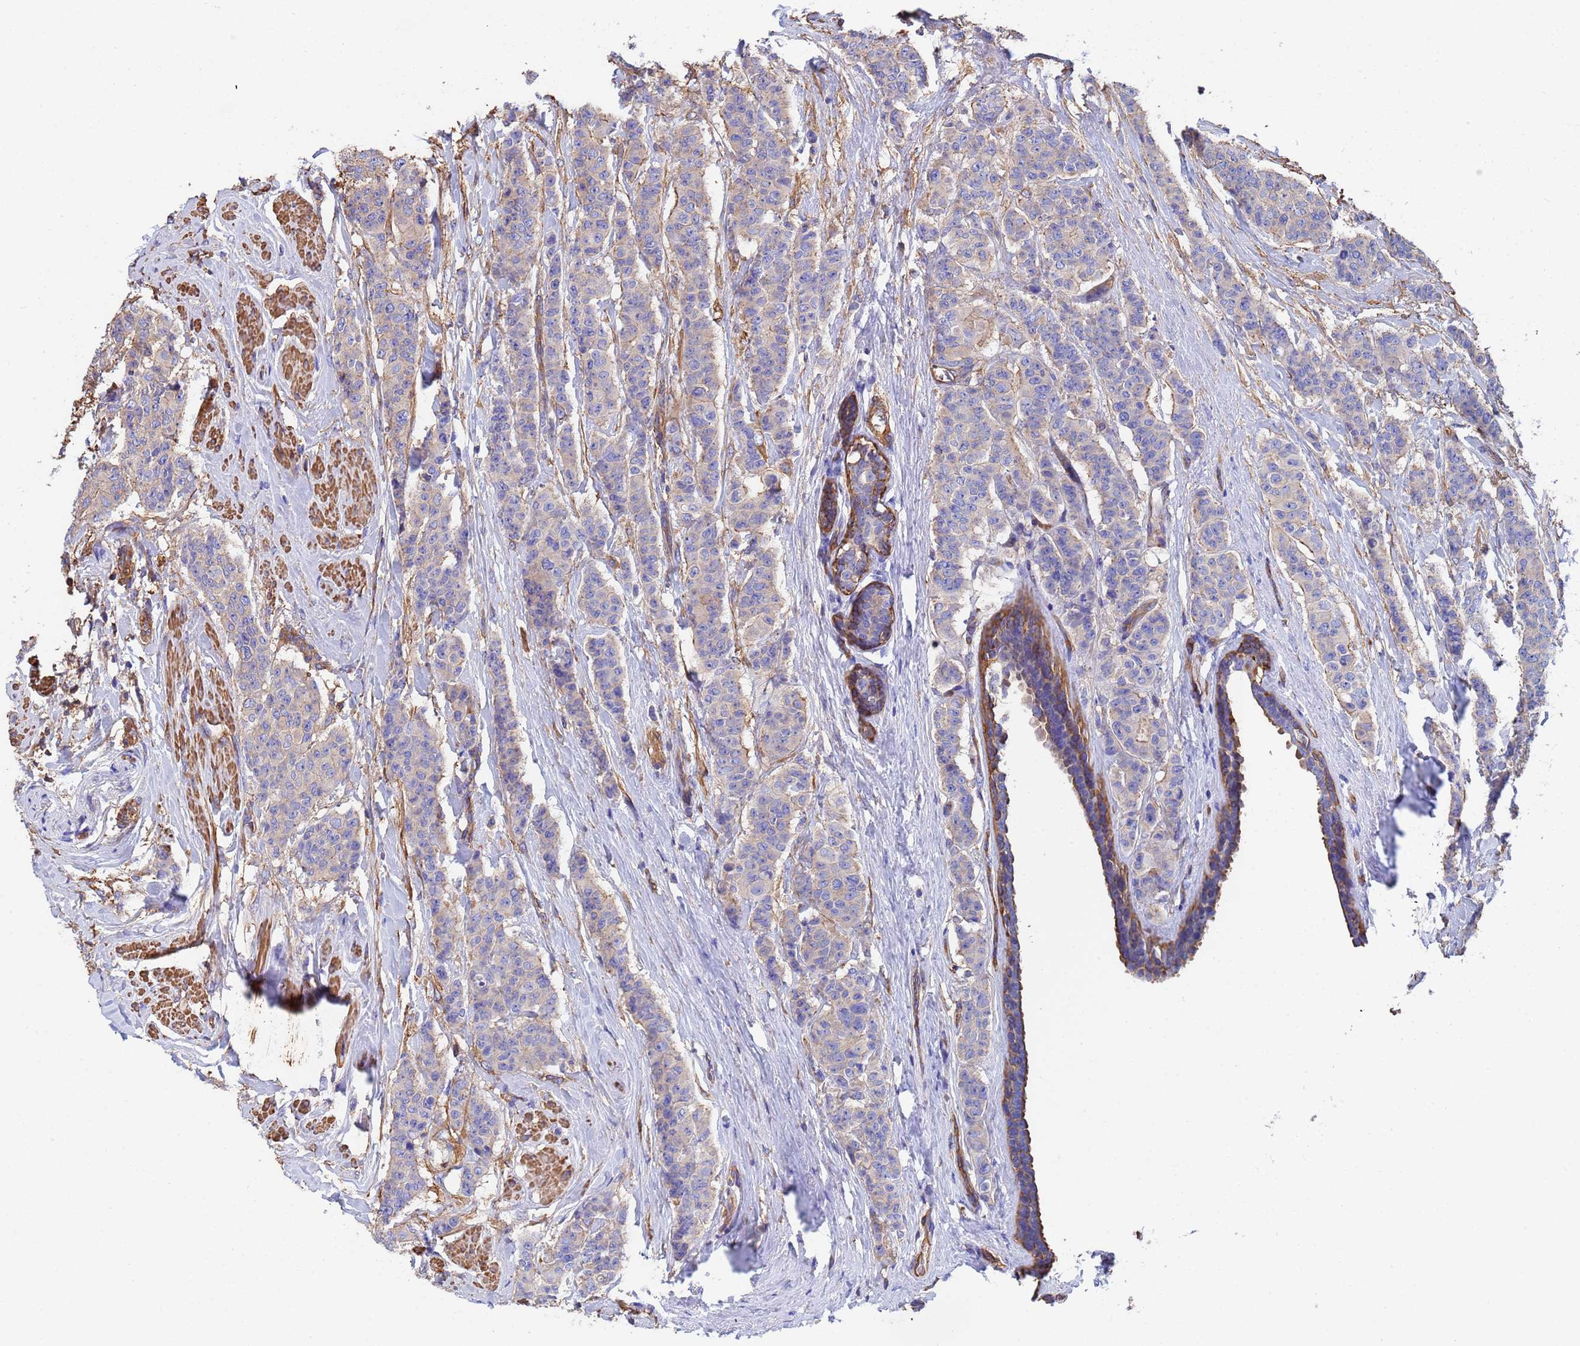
{"staining": {"intensity": "weak", "quantity": "<25%", "location": "cytoplasmic/membranous"}, "tissue": "breast cancer", "cell_type": "Tumor cells", "image_type": "cancer", "snomed": [{"axis": "morphology", "description": "Duct carcinoma"}, {"axis": "topography", "description": "Breast"}], "caption": "Breast cancer was stained to show a protein in brown. There is no significant staining in tumor cells.", "gene": "MYL12A", "patient": {"sex": "female", "age": 40}}